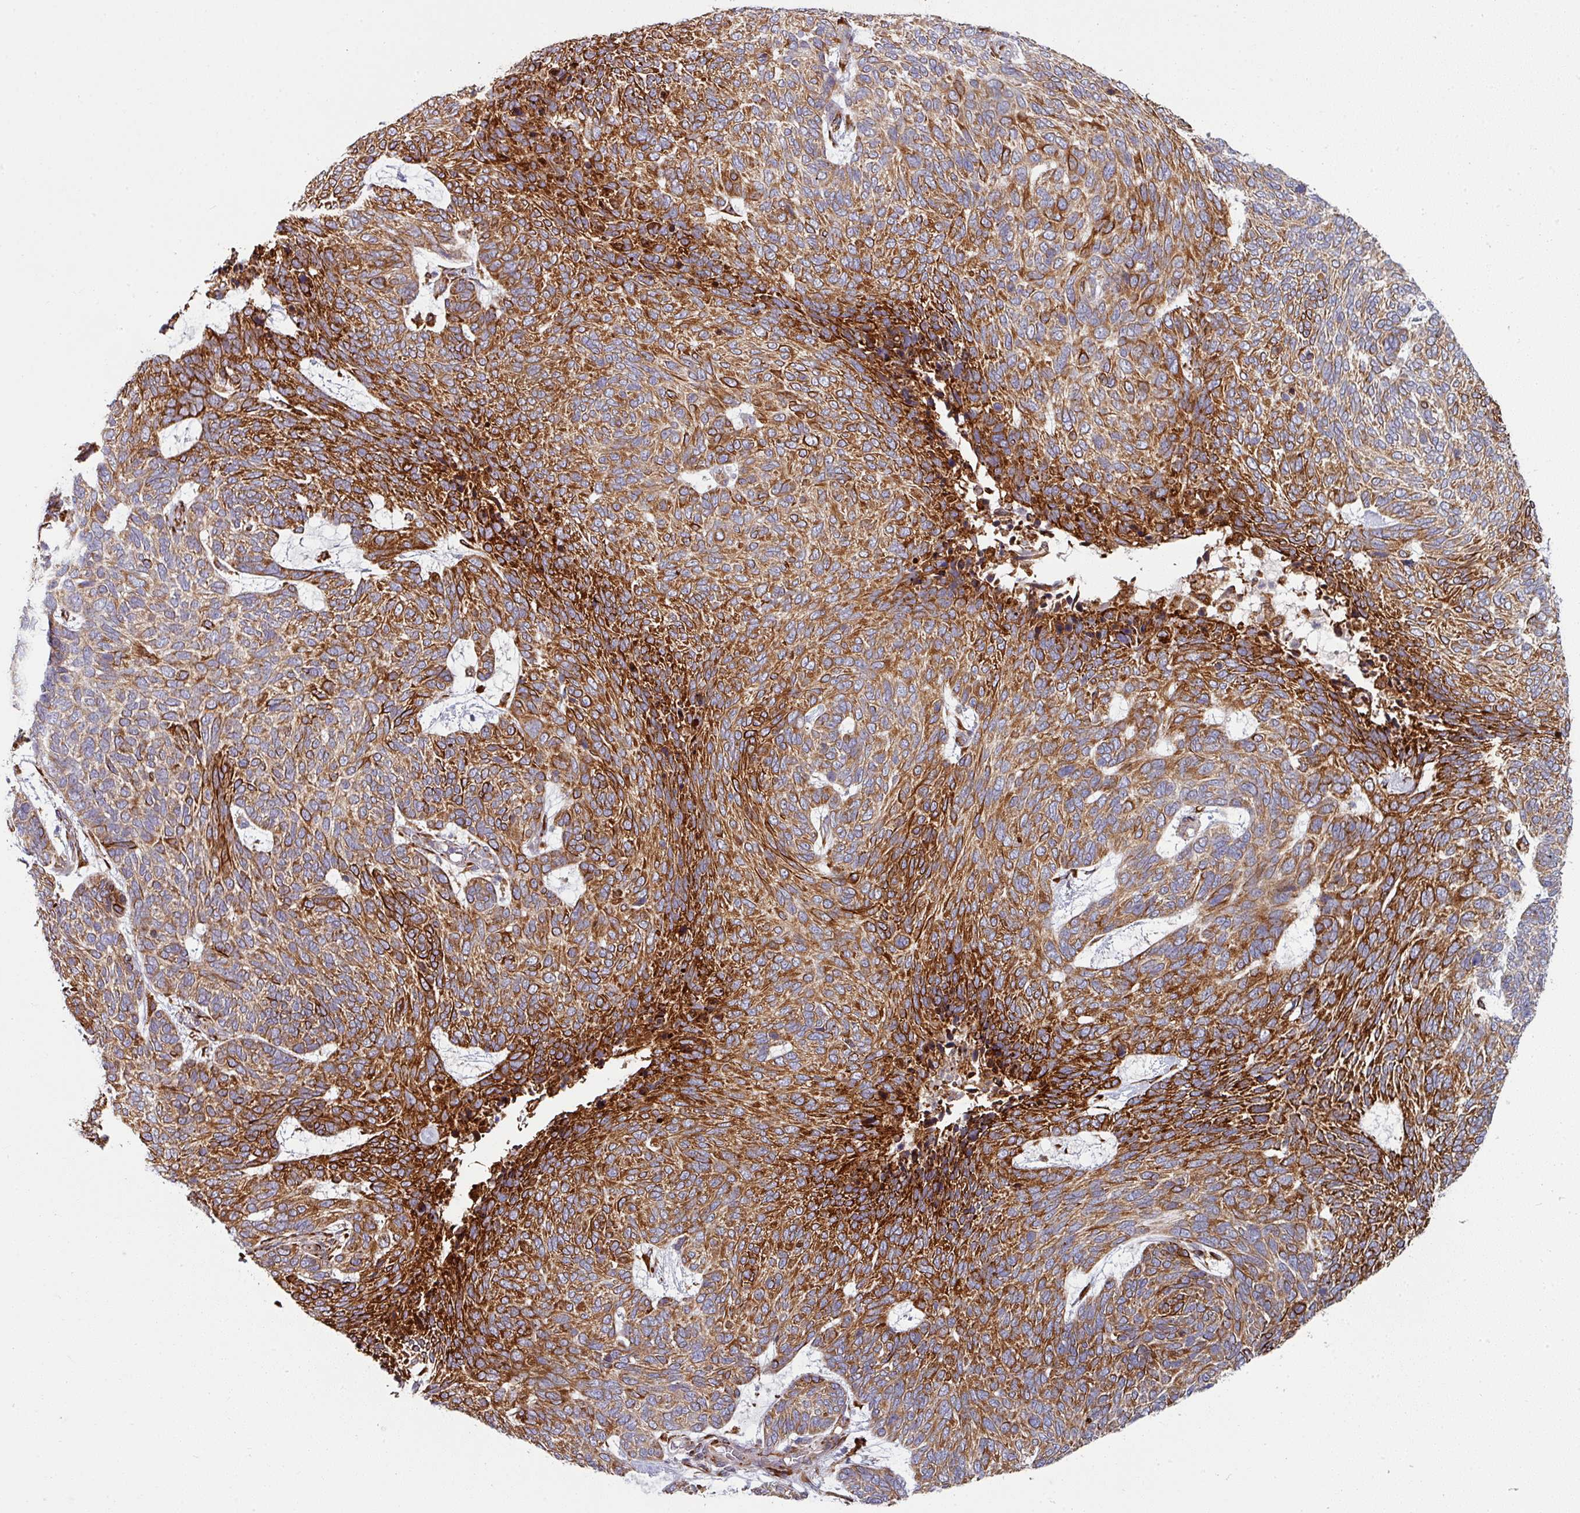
{"staining": {"intensity": "strong", "quantity": "25%-75%", "location": "cytoplasmic/membranous"}, "tissue": "skin cancer", "cell_type": "Tumor cells", "image_type": "cancer", "snomed": [{"axis": "morphology", "description": "Basal cell carcinoma"}, {"axis": "topography", "description": "Skin"}], "caption": "Protein expression analysis of skin cancer shows strong cytoplasmic/membranous positivity in approximately 25%-75% of tumor cells.", "gene": "ZNF268", "patient": {"sex": "female", "age": 65}}